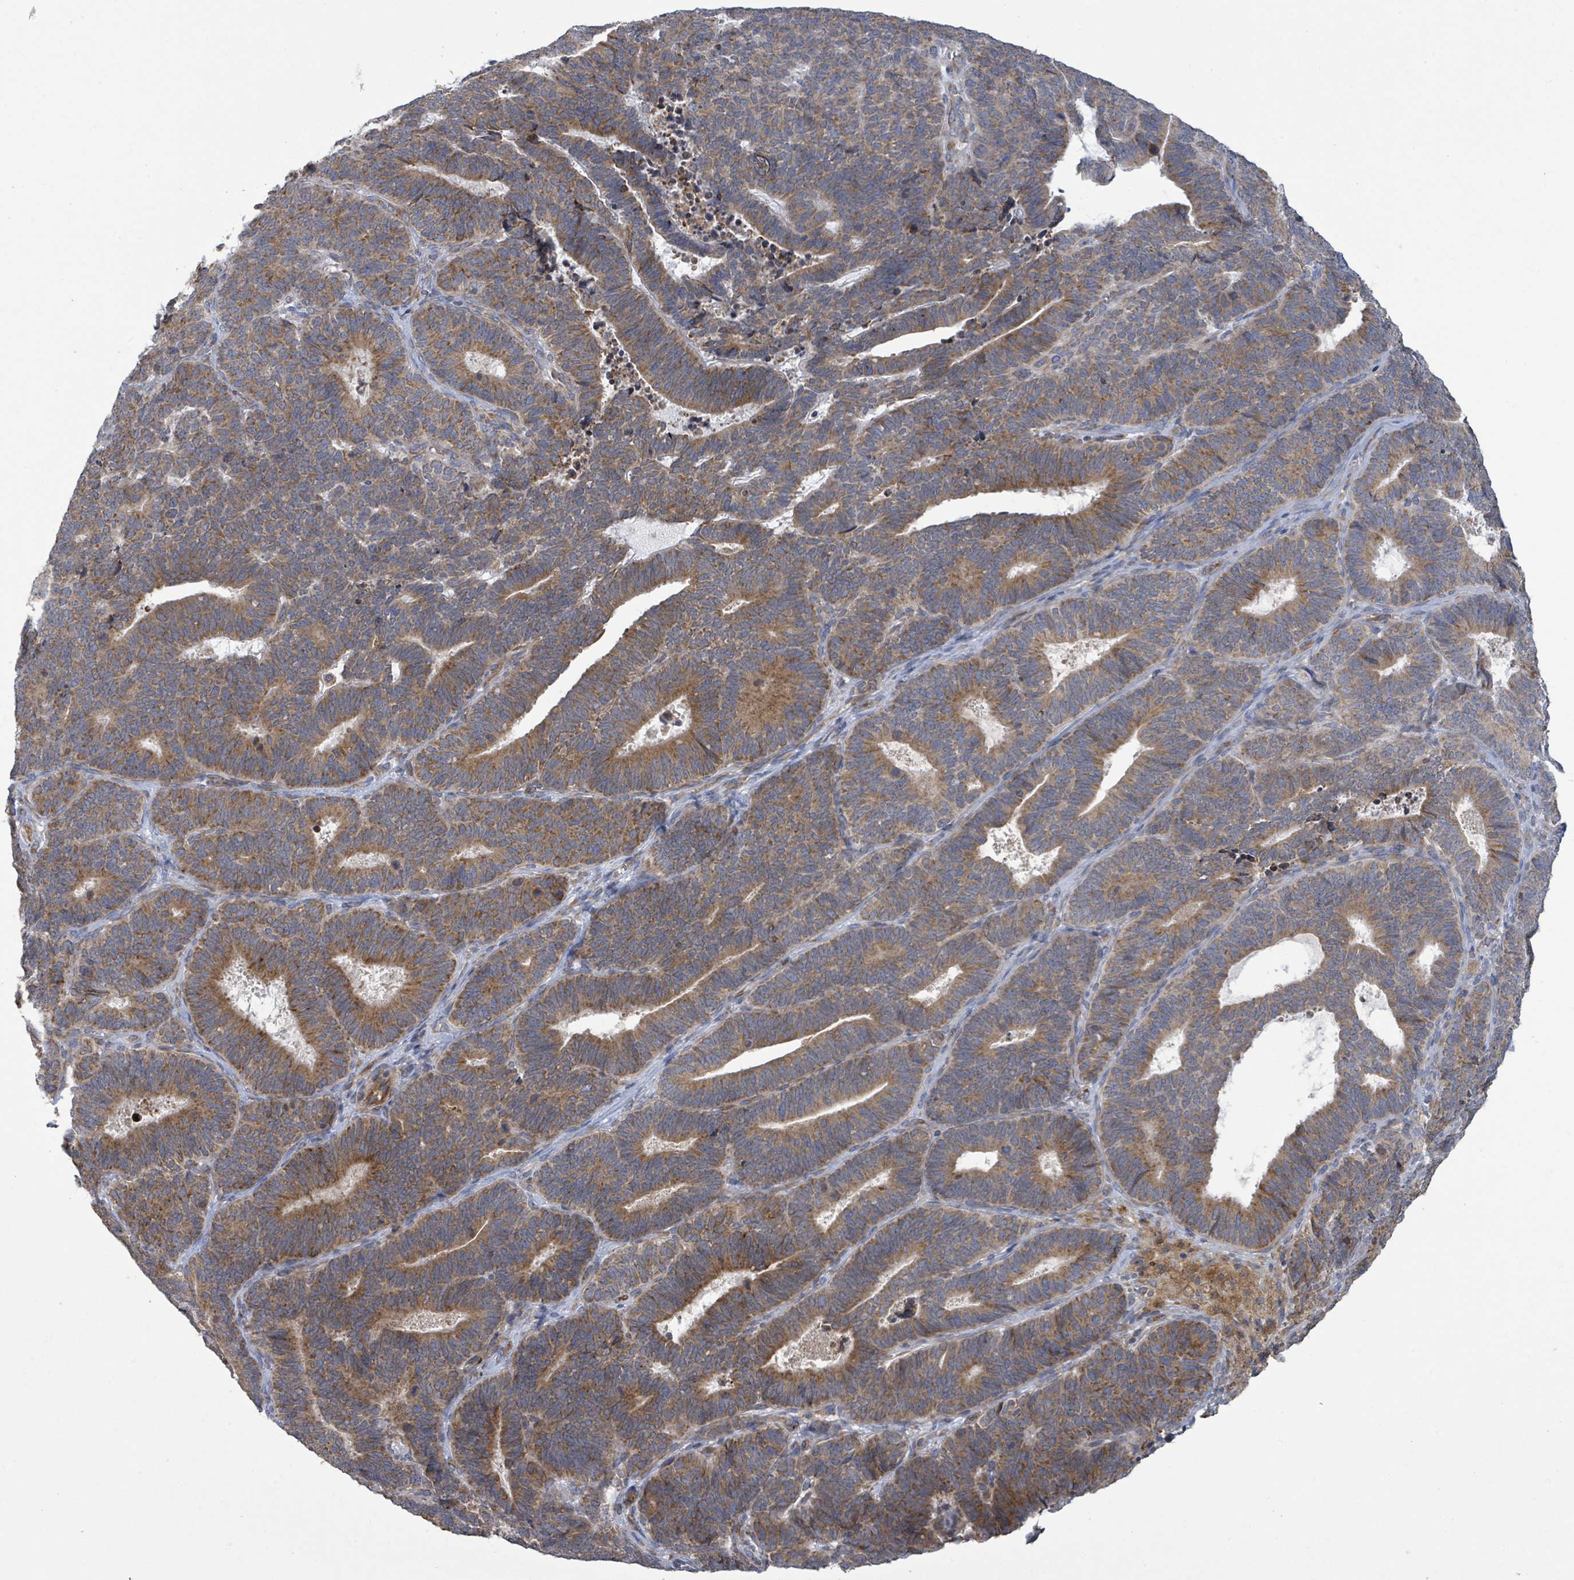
{"staining": {"intensity": "moderate", "quantity": ">75%", "location": "cytoplasmic/membranous"}, "tissue": "endometrial cancer", "cell_type": "Tumor cells", "image_type": "cancer", "snomed": [{"axis": "morphology", "description": "Adenocarcinoma, NOS"}, {"axis": "topography", "description": "Endometrium"}], "caption": "Human endometrial adenocarcinoma stained for a protein (brown) shows moderate cytoplasmic/membranous positive positivity in approximately >75% of tumor cells.", "gene": "NOMO1", "patient": {"sex": "female", "age": 70}}